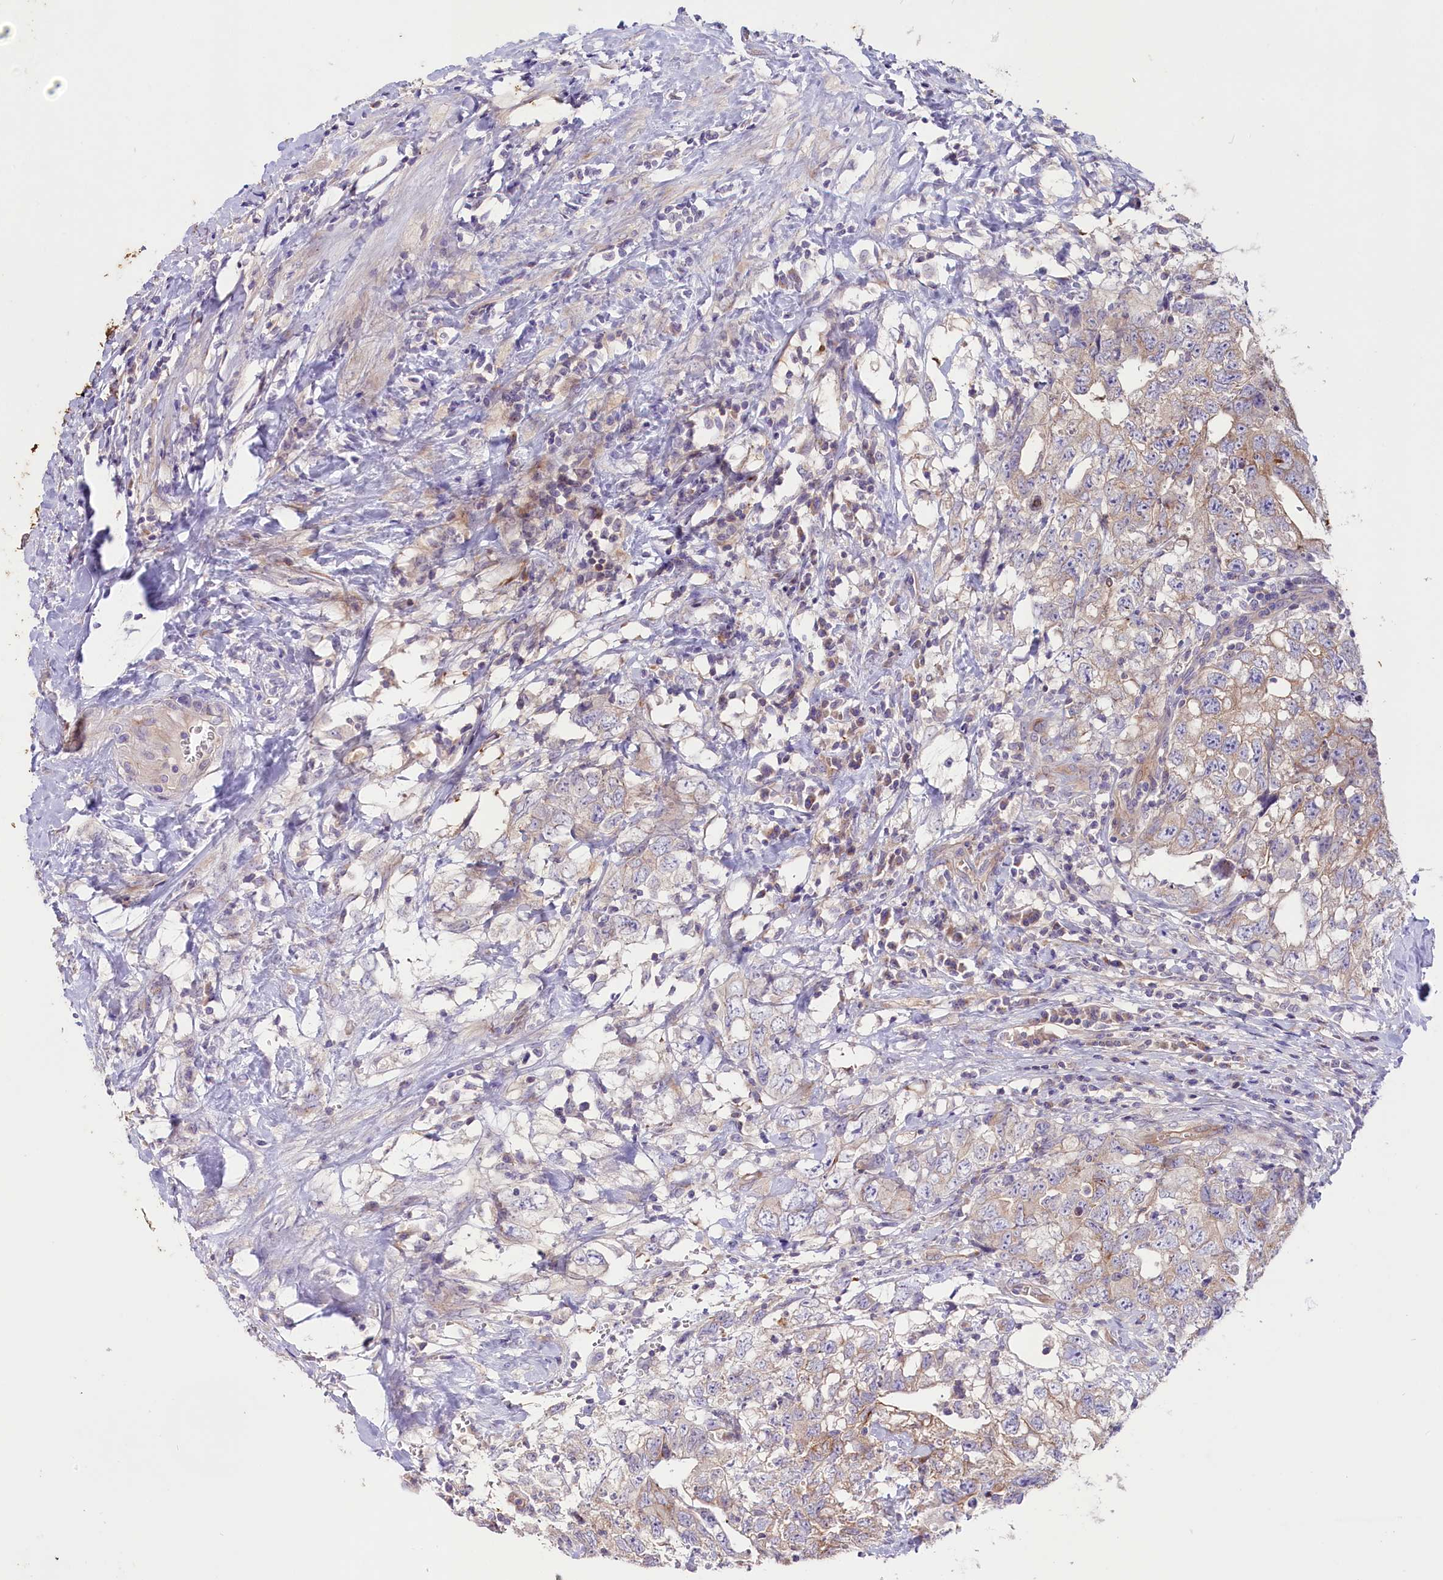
{"staining": {"intensity": "weak", "quantity": "<25%", "location": "cytoplasmic/membranous"}, "tissue": "testis cancer", "cell_type": "Tumor cells", "image_type": "cancer", "snomed": [{"axis": "morphology", "description": "Seminoma, NOS"}, {"axis": "morphology", "description": "Carcinoma, Embryonal, NOS"}, {"axis": "topography", "description": "Testis"}], "caption": "IHC micrograph of neoplastic tissue: human testis seminoma stained with DAB (3,3'-diaminobenzidine) displays no significant protein positivity in tumor cells.", "gene": "CD99L2", "patient": {"sex": "male", "age": 29}}